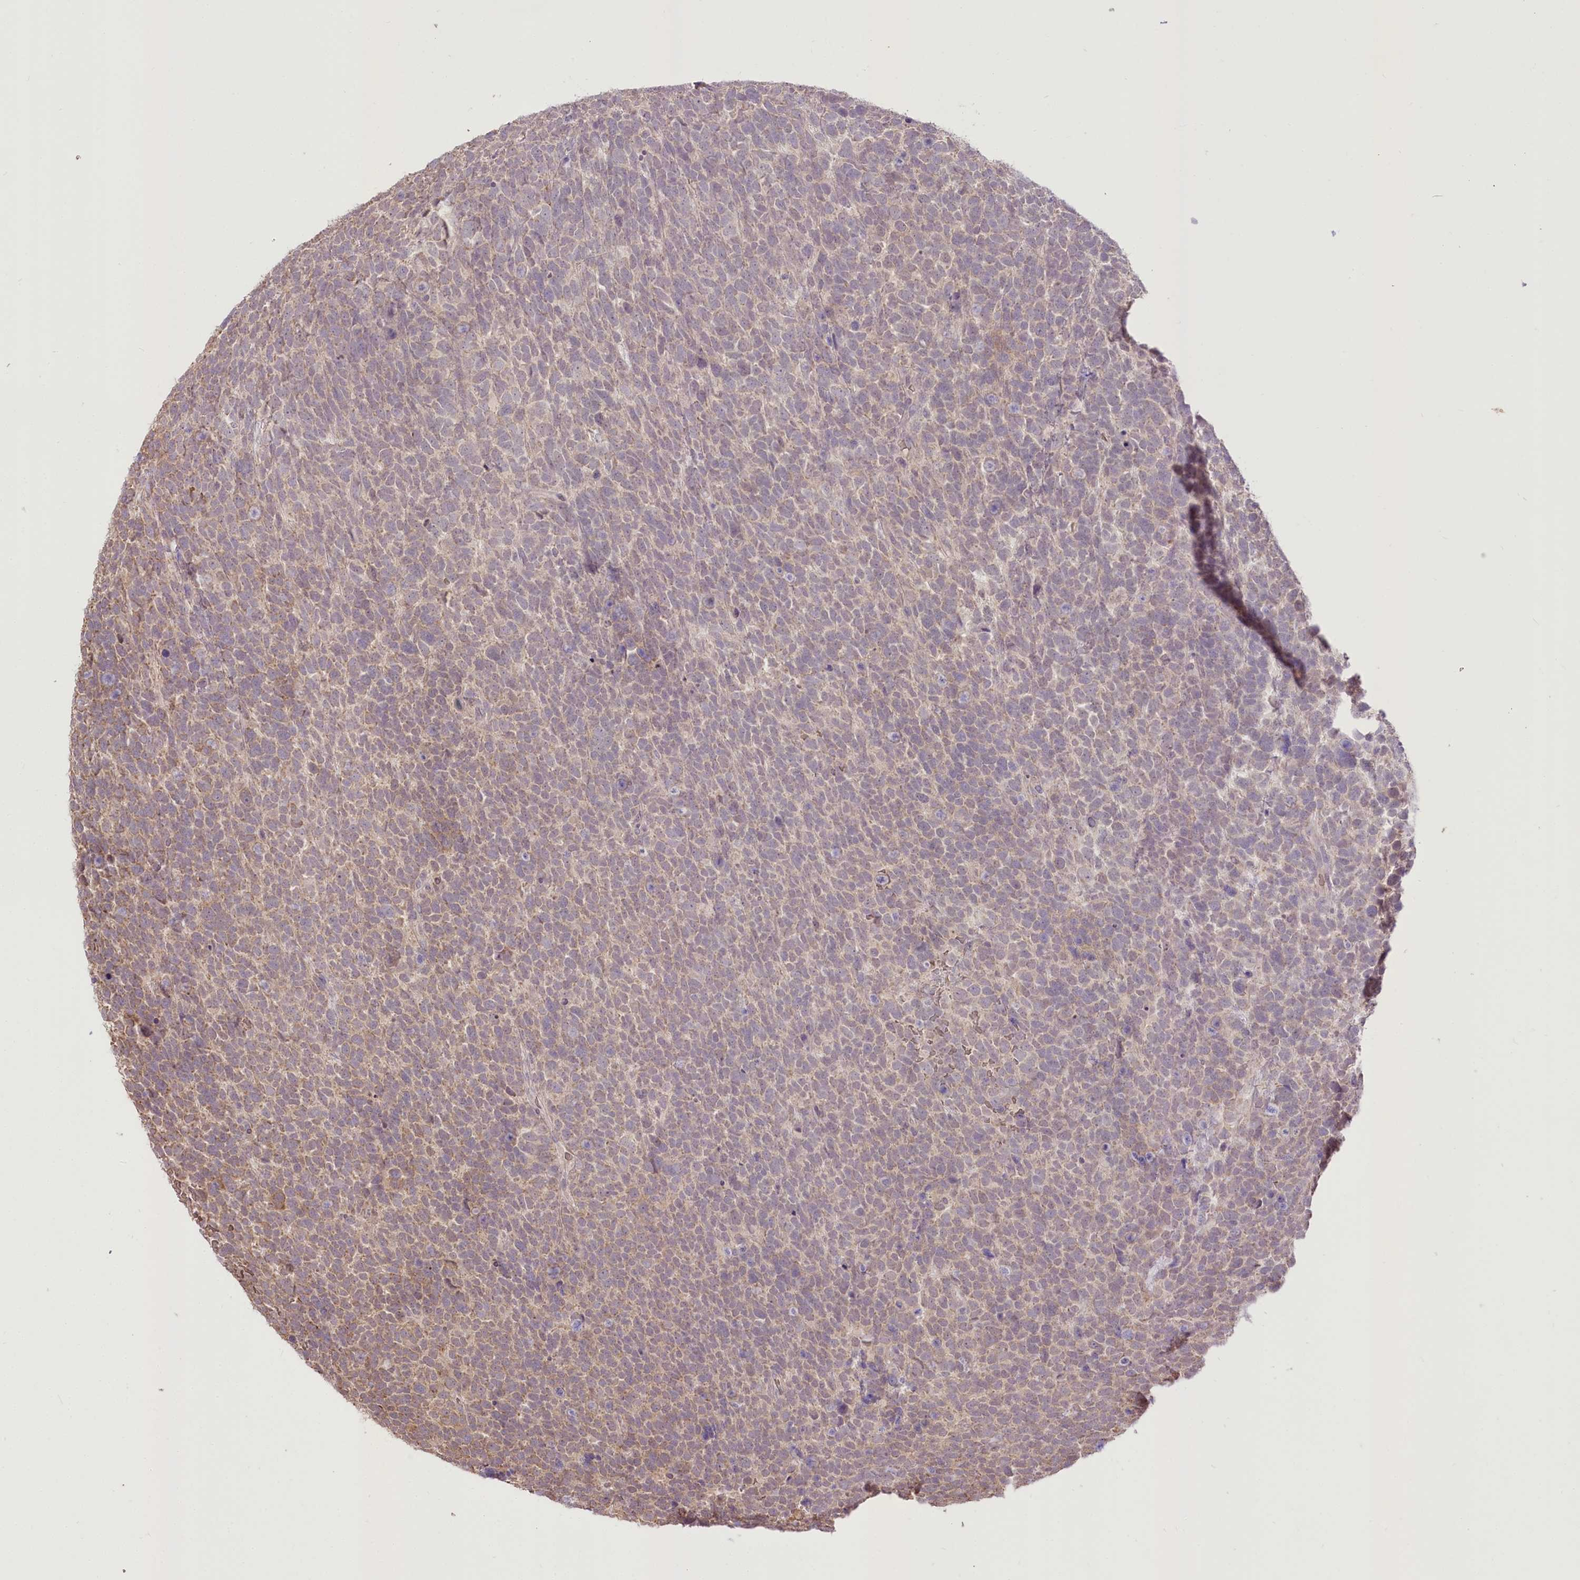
{"staining": {"intensity": "moderate", "quantity": "25%-75%", "location": "cytoplasmic/membranous"}, "tissue": "urothelial cancer", "cell_type": "Tumor cells", "image_type": "cancer", "snomed": [{"axis": "morphology", "description": "Urothelial carcinoma, High grade"}, {"axis": "topography", "description": "Urinary bladder"}], "caption": "IHC of urothelial cancer exhibits medium levels of moderate cytoplasmic/membranous positivity in about 25%-75% of tumor cells. (DAB IHC, brown staining for protein, blue staining for nuclei).", "gene": "R3HDM2", "patient": {"sex": "female", "age": 82}}